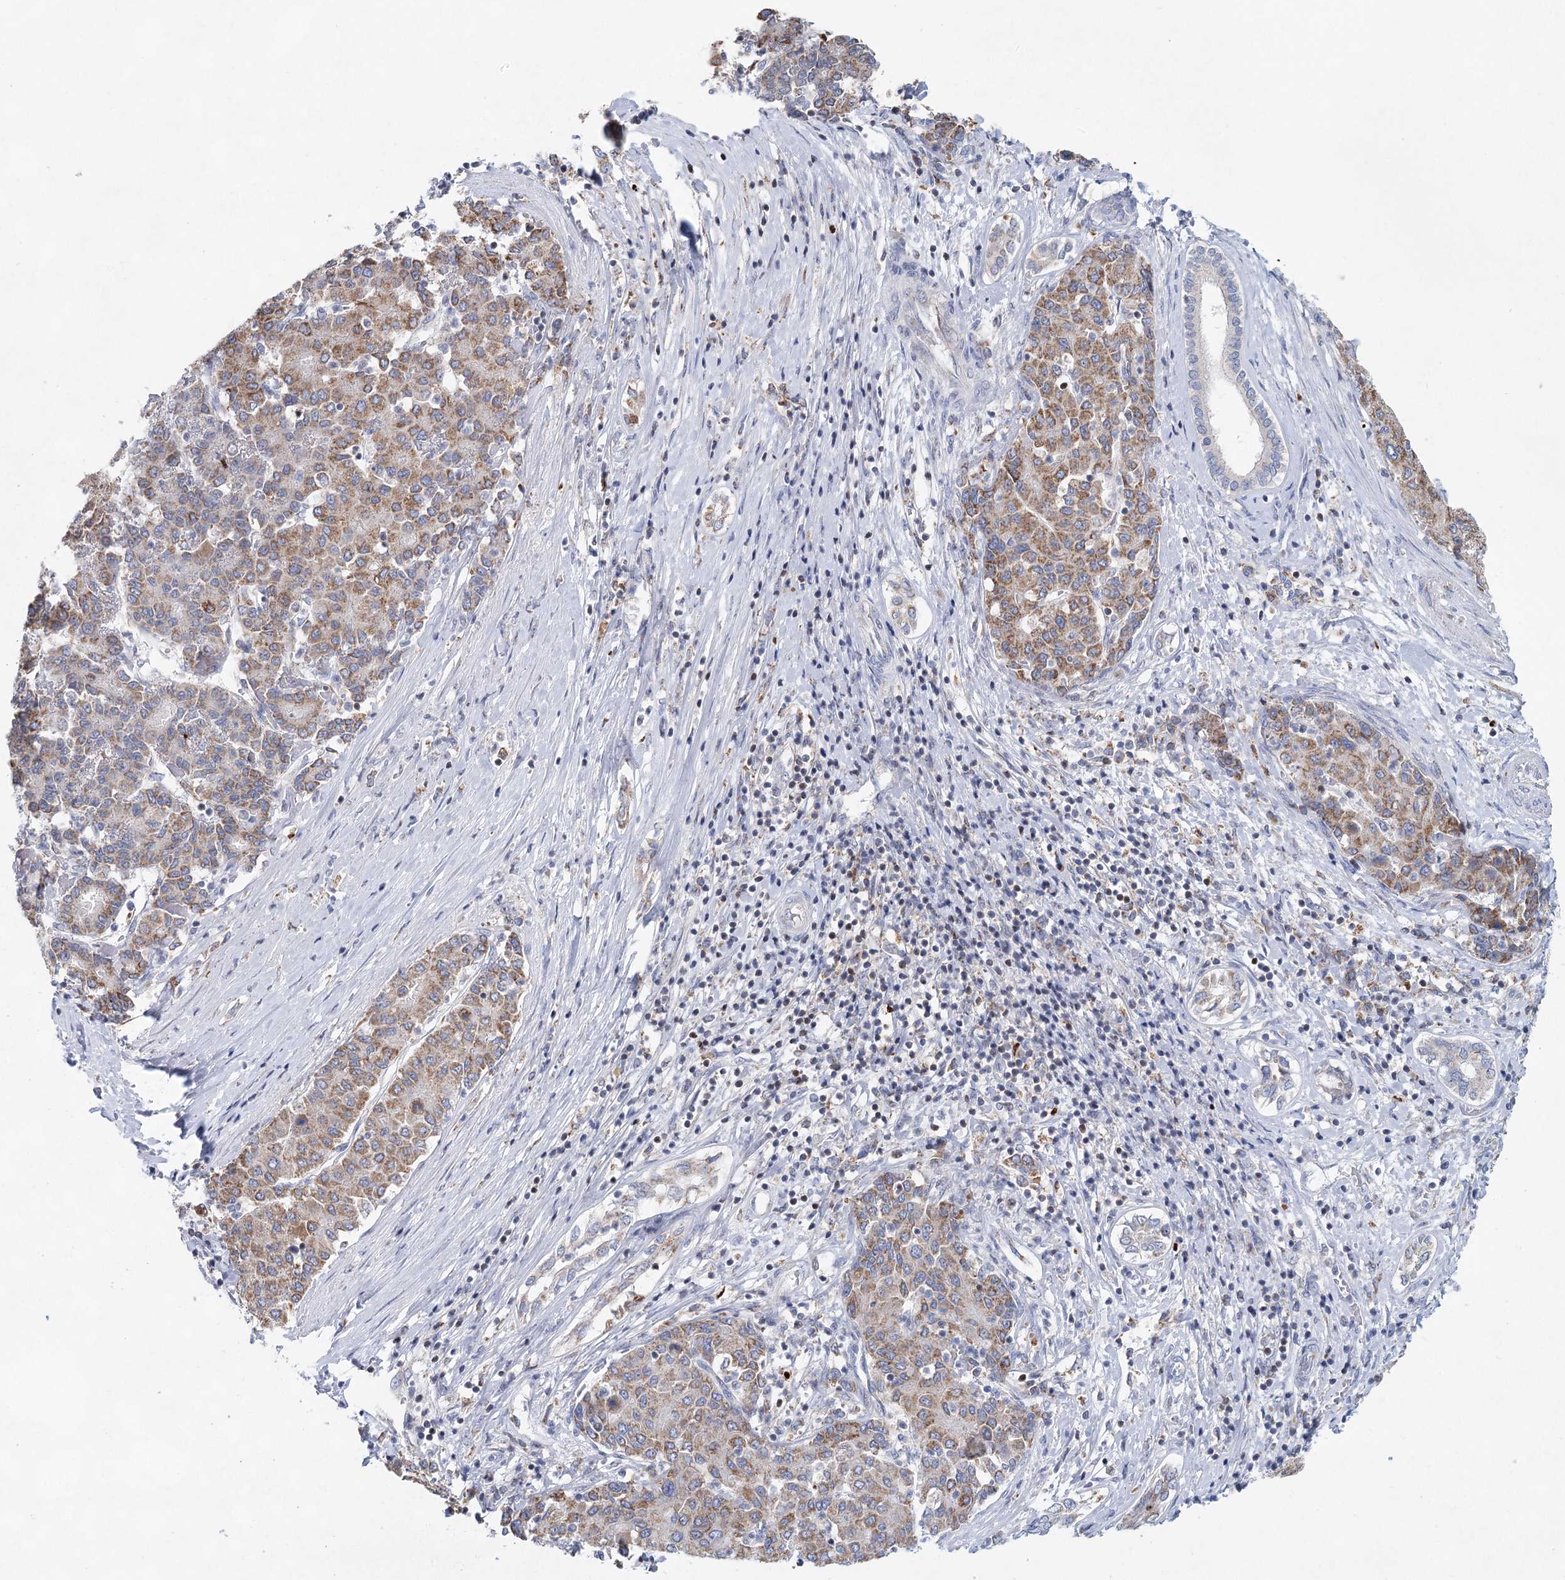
{"staining": {"intensity": "moderate", "quantity": ">75%", "location": "cytoplasmic/membranous"}, "tissue": "liver cancer", "cell_type": "Tumor cells", "image_type": "cancer", "snomed": [{"axis": "morphology", "description": "Carcinoma, Hepatocellular, NOS"}, {"axis": "topography", "description": "Liver"}], "caption": "Immunohistochemical staining of human liver cancer (hepatocellular carcinoma) shows moderate cytoplasmic/membranous protein positivity in about >75% of tumor cells.", "gene": "XPO6", "patient": {"sex": "male", "age": 65}}